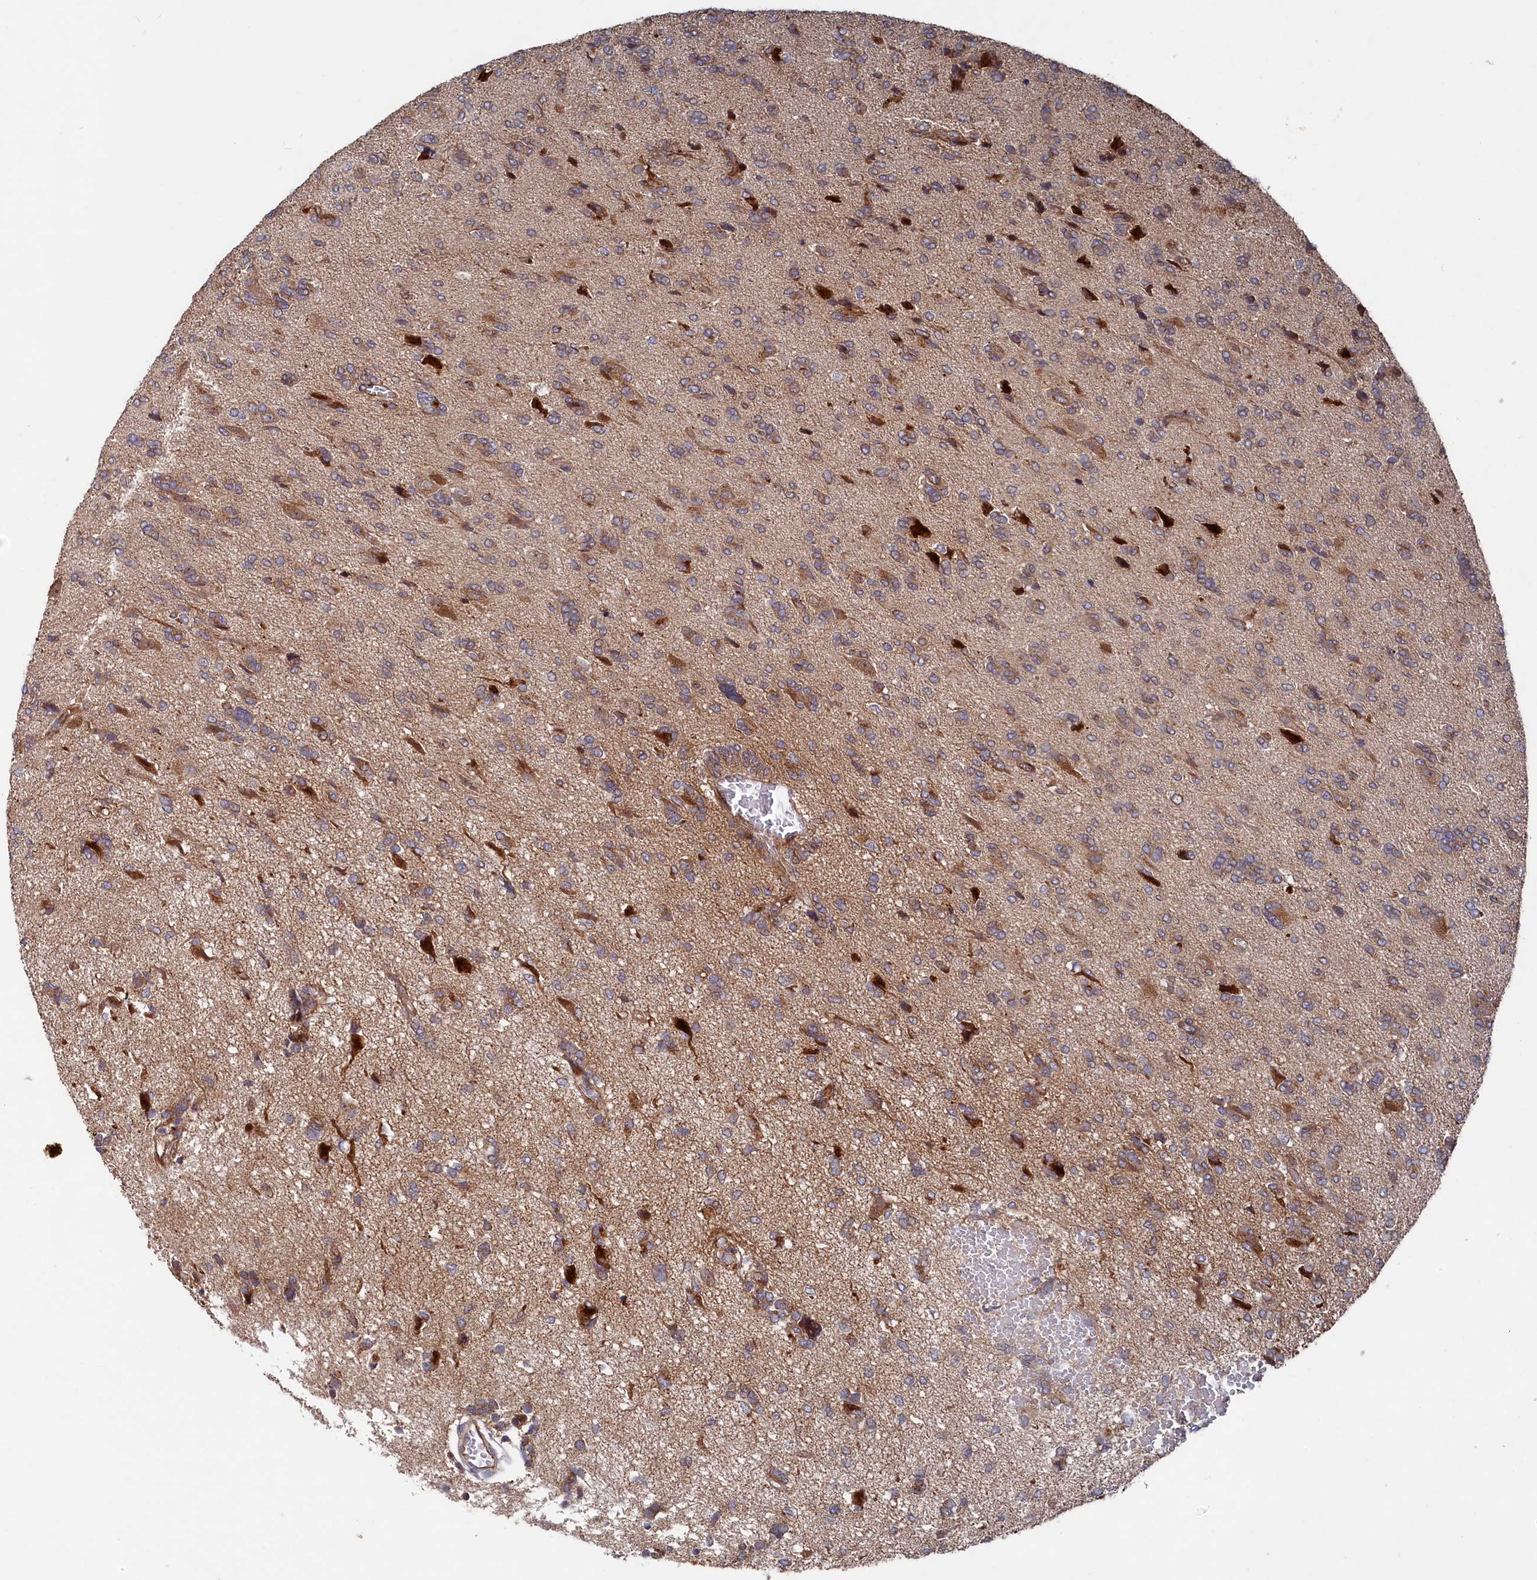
{"staining": {"intensity": "moderate", "quantity": "<25%", "location": "cytoplasmic/membranous"}, "tissue": "glioma", "cell_type": "Tumor cells", "image_type": "cancer", "snomed": [{"axis": "morphology", "description": "Glioma, malignant, High grade"}, {"axis": "topography", "description": "Brain"}], "caption": "Moderate cytoplasmic/membranous protein positivity is present in approximately <25% of tumor cells in malignant glioma (high-grade).", "gene": "SUPV3L1", "patient": {"sex": "female", "age": 59}}